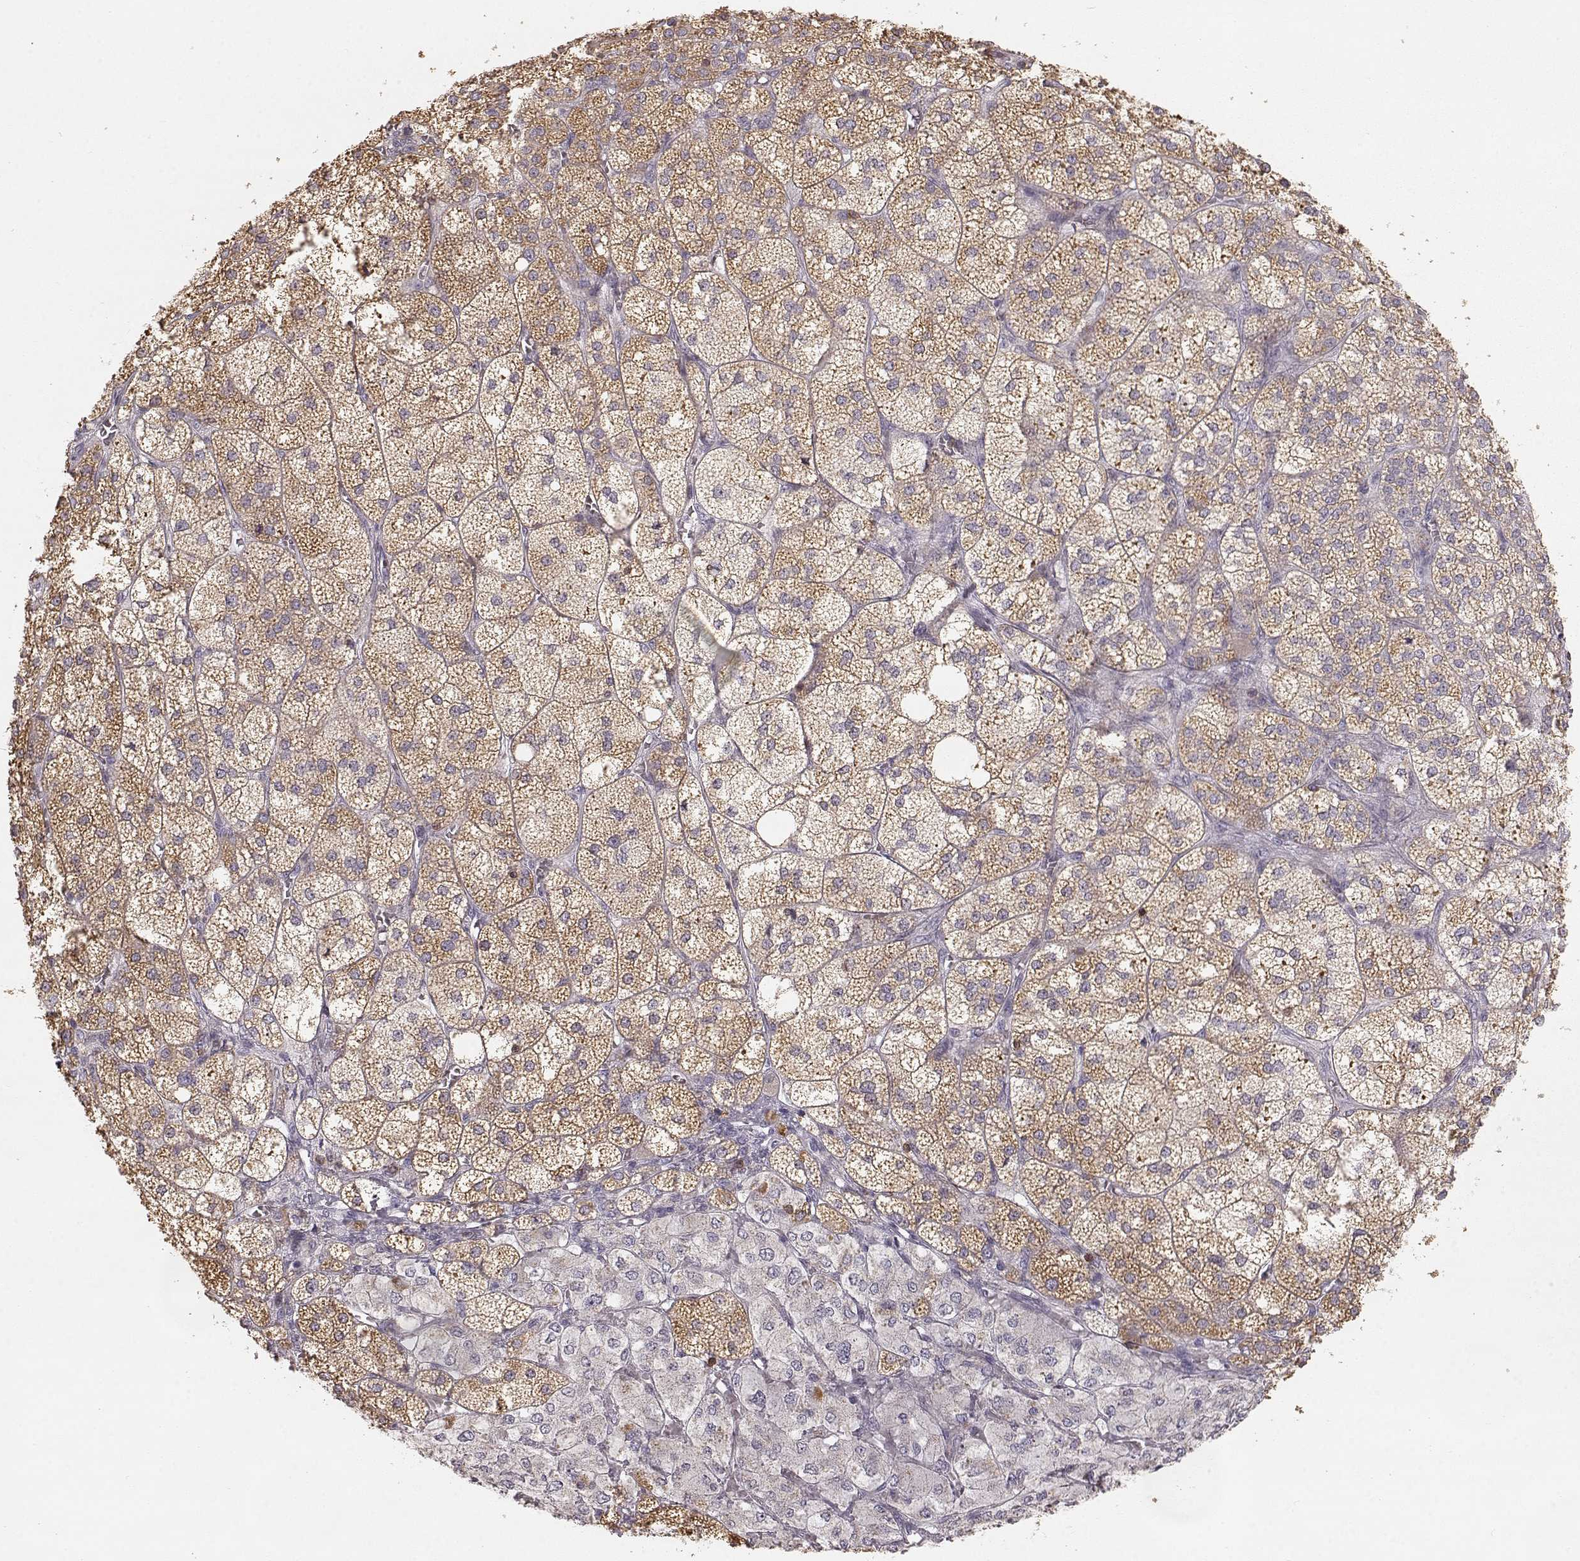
{"staining": {"intensity": "moderate", "quantity": ">75%", "location": "cytoplasmic/membranous"}, "tissue": "adrenal gland", "cell_type": "Glandular cells", "image_type": "normal", "snomed": [{"axis": "morphology", "description": "Normal tissue, NOS"}, {"axis": "topography", "description": "Adrenal gland"}], "caption": "Moderate cytoplasmic/membranous staining for a protein is identified in about >75% of glandular cells of normal adrenal gland using immunohistochemistry (IHC).", "gene": "GRAP2", "patient": {"sex": "female", "age": 60}}